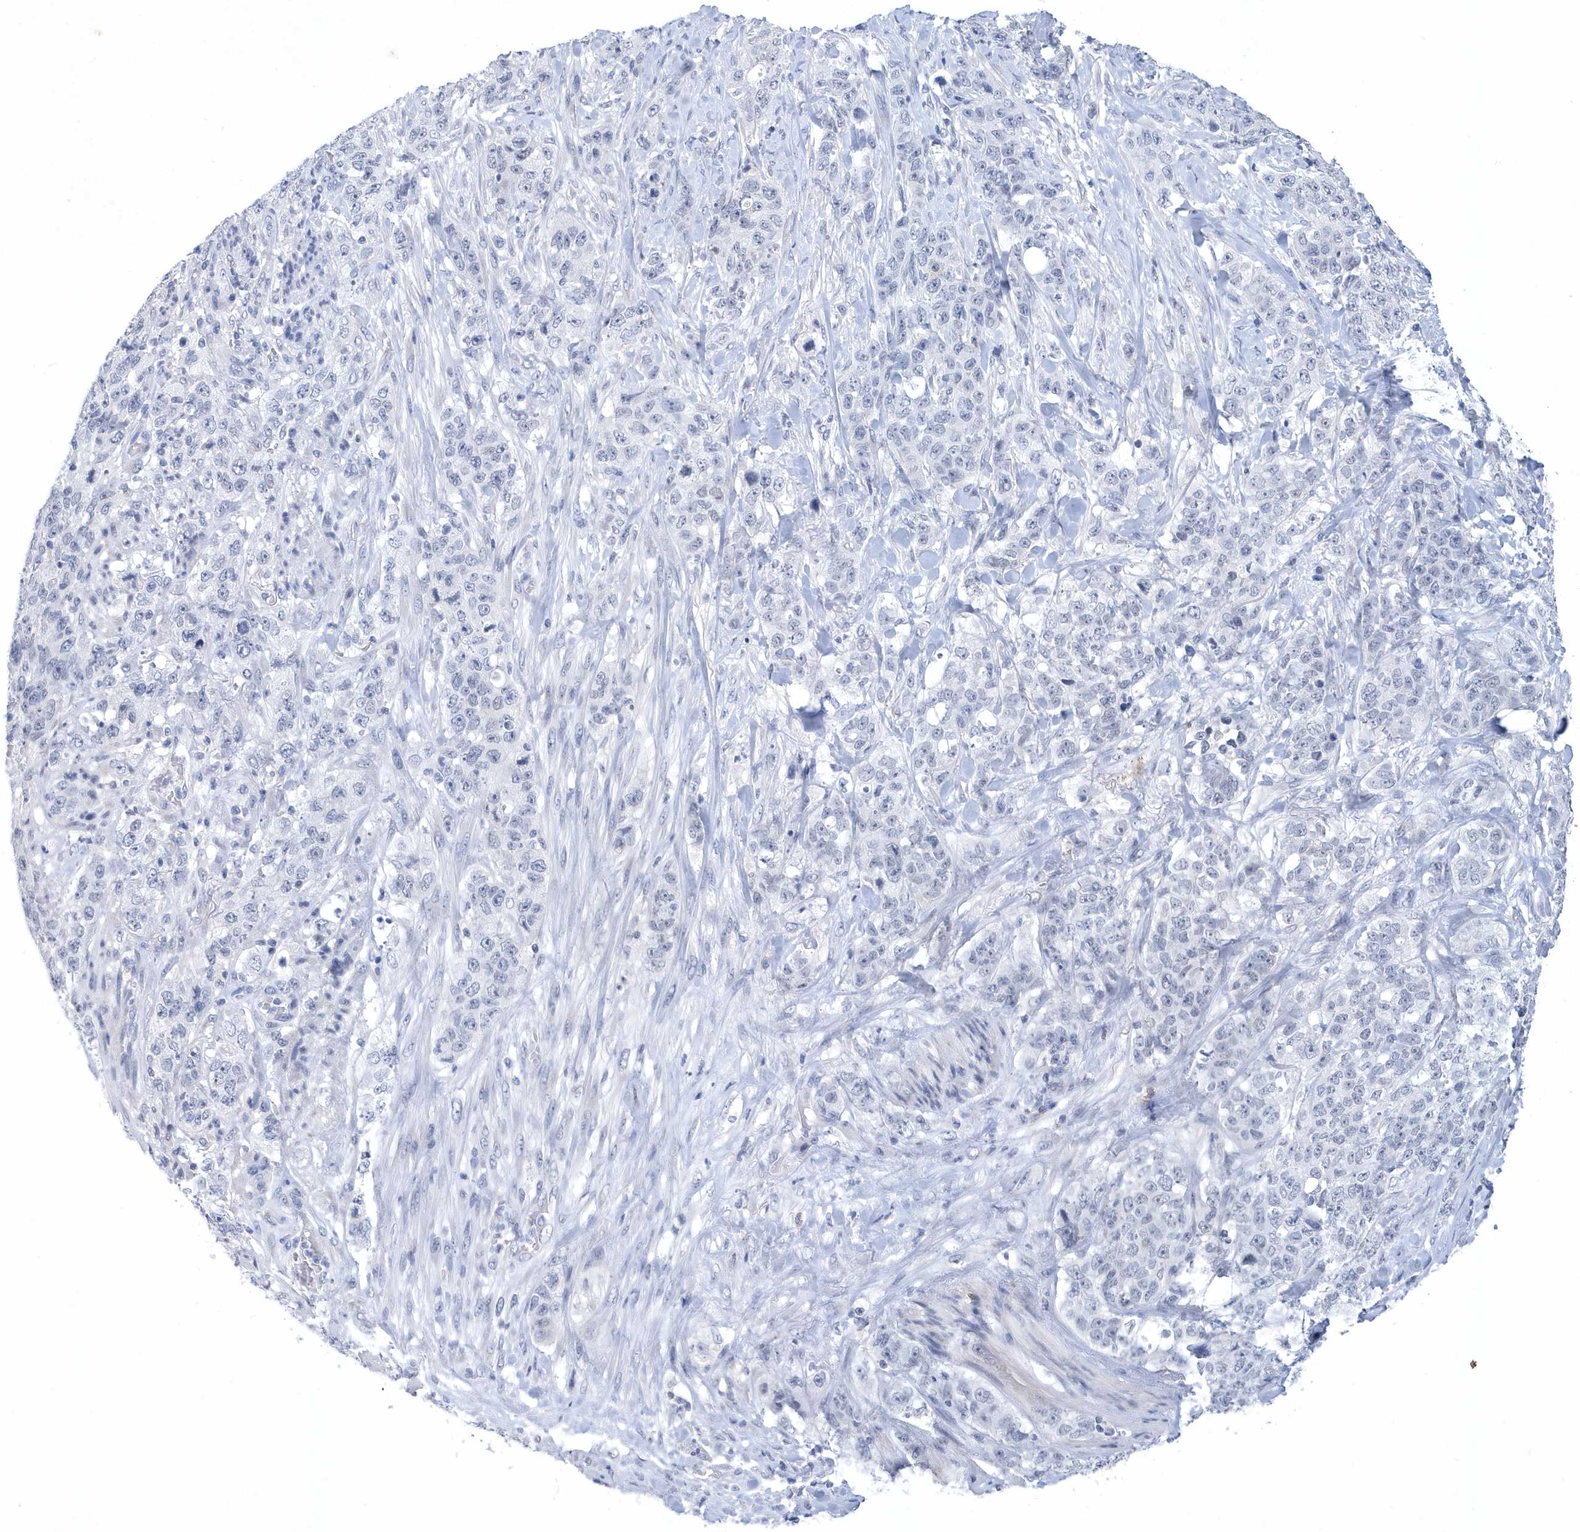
{"staining": {"intensity": "negative", "quantity": "none", "location": "none"}, "tissue": "stomach cancer", "cell_type": "Tumor cells", "image_type": "cancer", "snomed": [{"axis": "morphology", "description": "Adenocarcinoma, NOS"}, {"axis": "topography", "description": "Stomach"}], "caption": "This is an IHC micrograph of stomach cancer. There is no positivity in tumor cells.", "gene": "SRGAP3", "patient": {"sex": "male", "age": 48}}